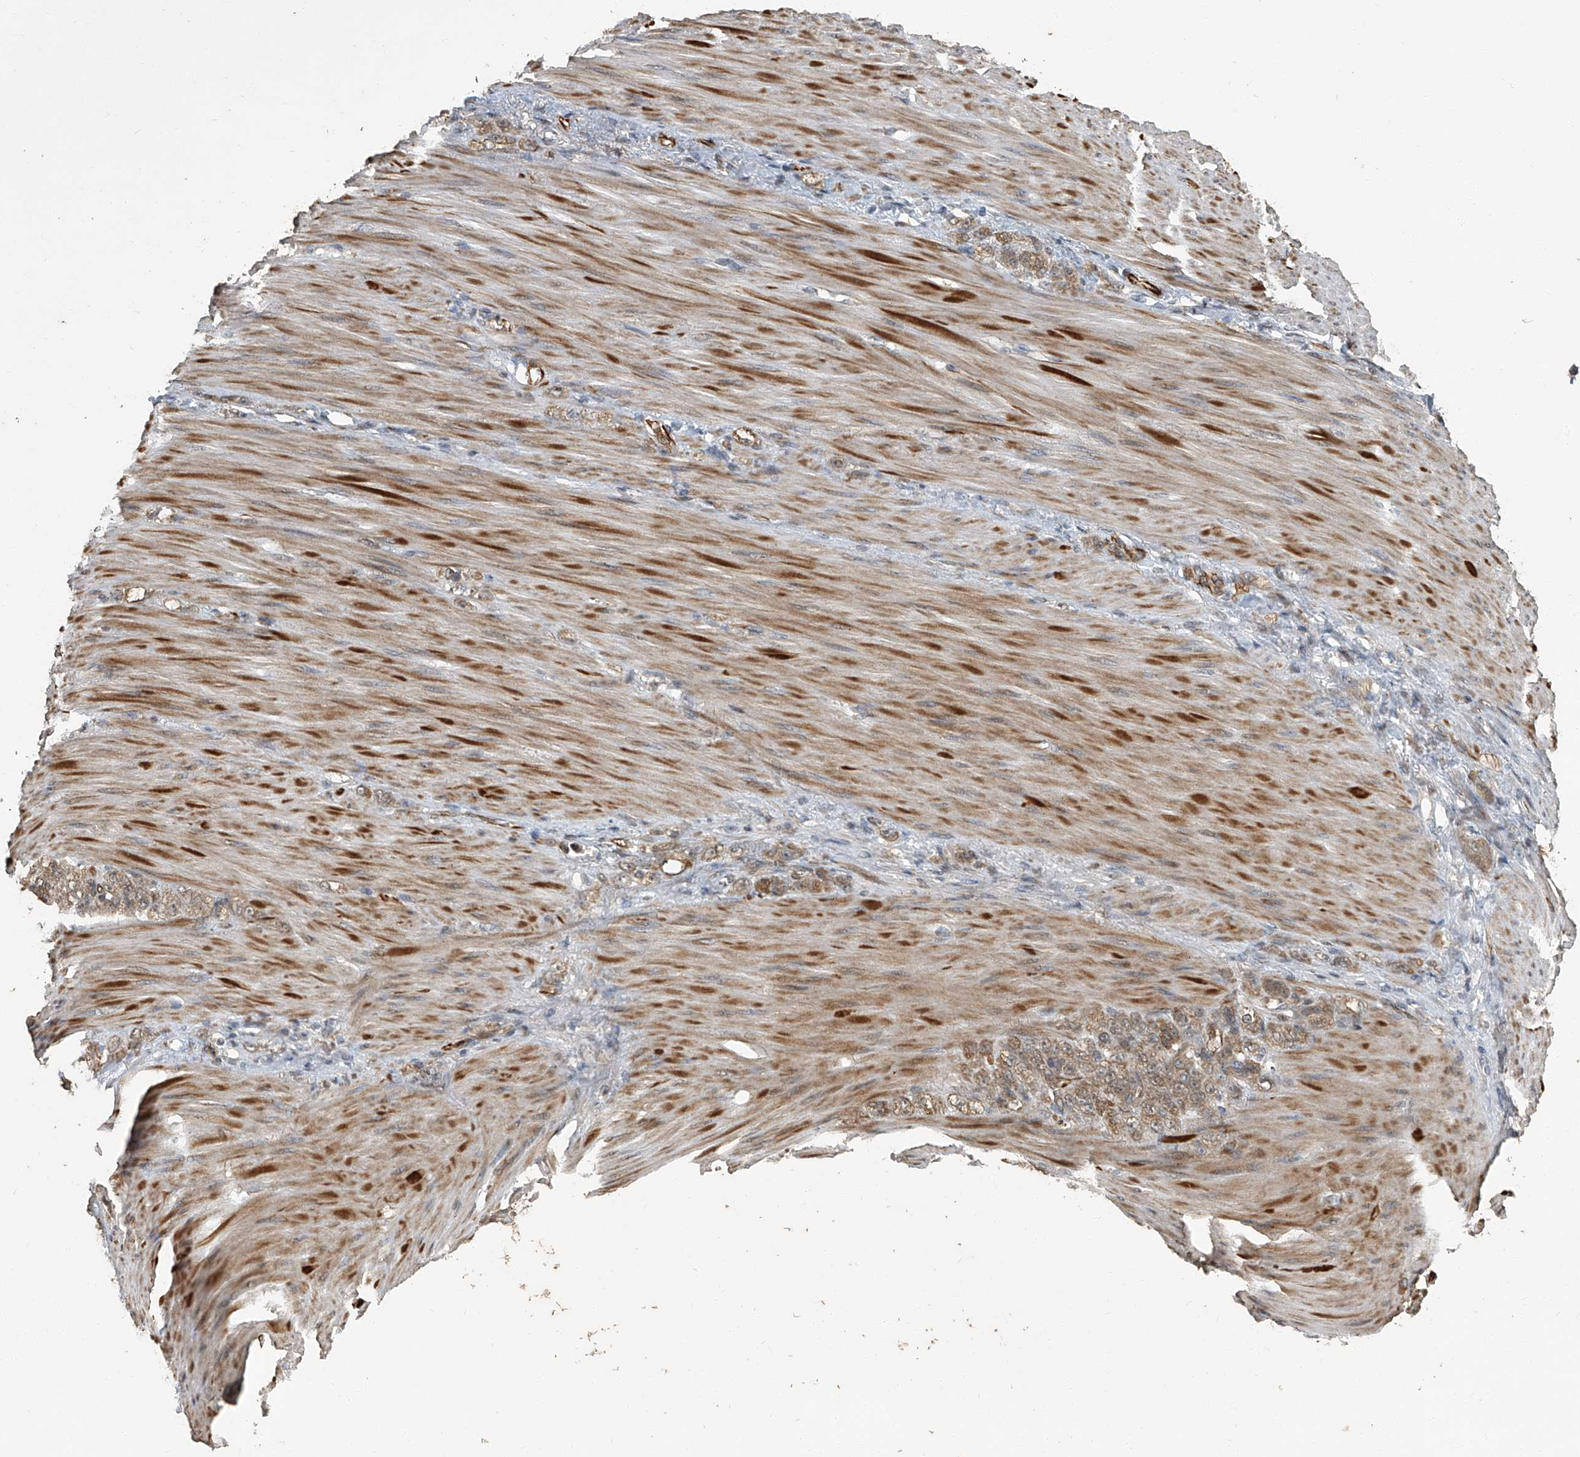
{"staining": {"intensity": "weak", "quantity": ">75%", "location": "cytoplasmic/membranous"}, "tissue": "stomach cancer", "cell_type": "Tumor cells", "image_type": "cancer", "snomed": [{"axis": "morphology", "description": "Normal tissue, NOS"}, {"axis": "morphology", "description": "Adenocarcinoma, NOS"}, {"axis": "topography", "description": "Stomach"}], "caption": "Stomach adenocarcinoma tissue exhibits weak cytoplasmic/membranous staining in about >75% of tumor cells", "gene": "GPR132", "patient": {"sex": "male", "age": 82}}